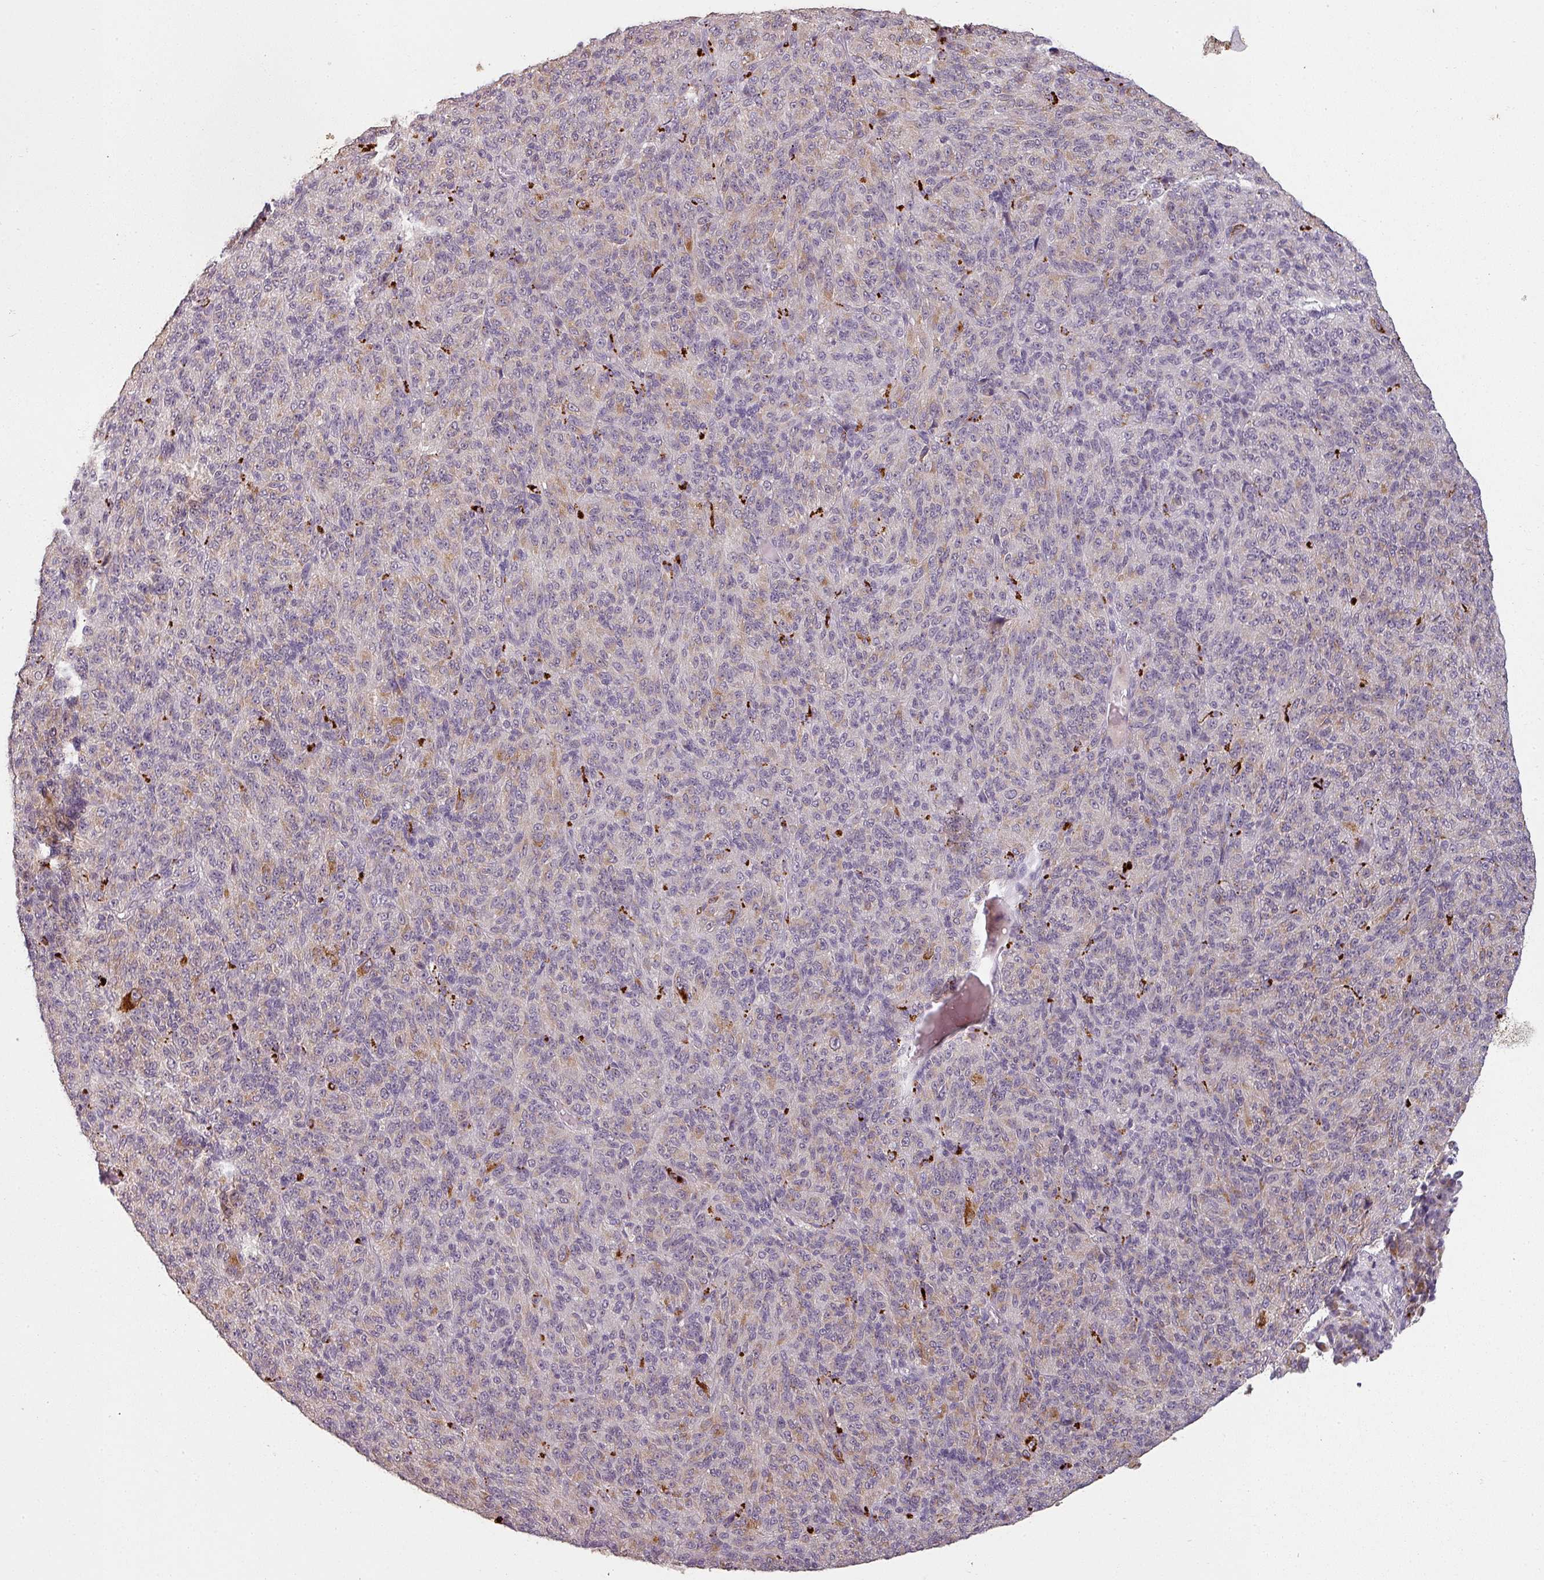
{"staining": {"intensity": "moderate", "quantity": "<25%", "location": "cytoplasmic/membranous"}, "tissue": "melanoma", "cell_type": "Tumor cells", "image_type": "cancer", "snomed": [{"axis": "morphology", "description": "Malignant melanoma, Metastatic site"}, {"axis": "topography", "description": "Brain"}], "caption": "Immunohistochemical staining of malignant melanoma (metastatic site) reveals moderate cytoplasmic/membranous protein positivity in approximately <25% of tumor cells.", "gene": "LYPLA1", "patient": {"sex": "female", "age": 56}}